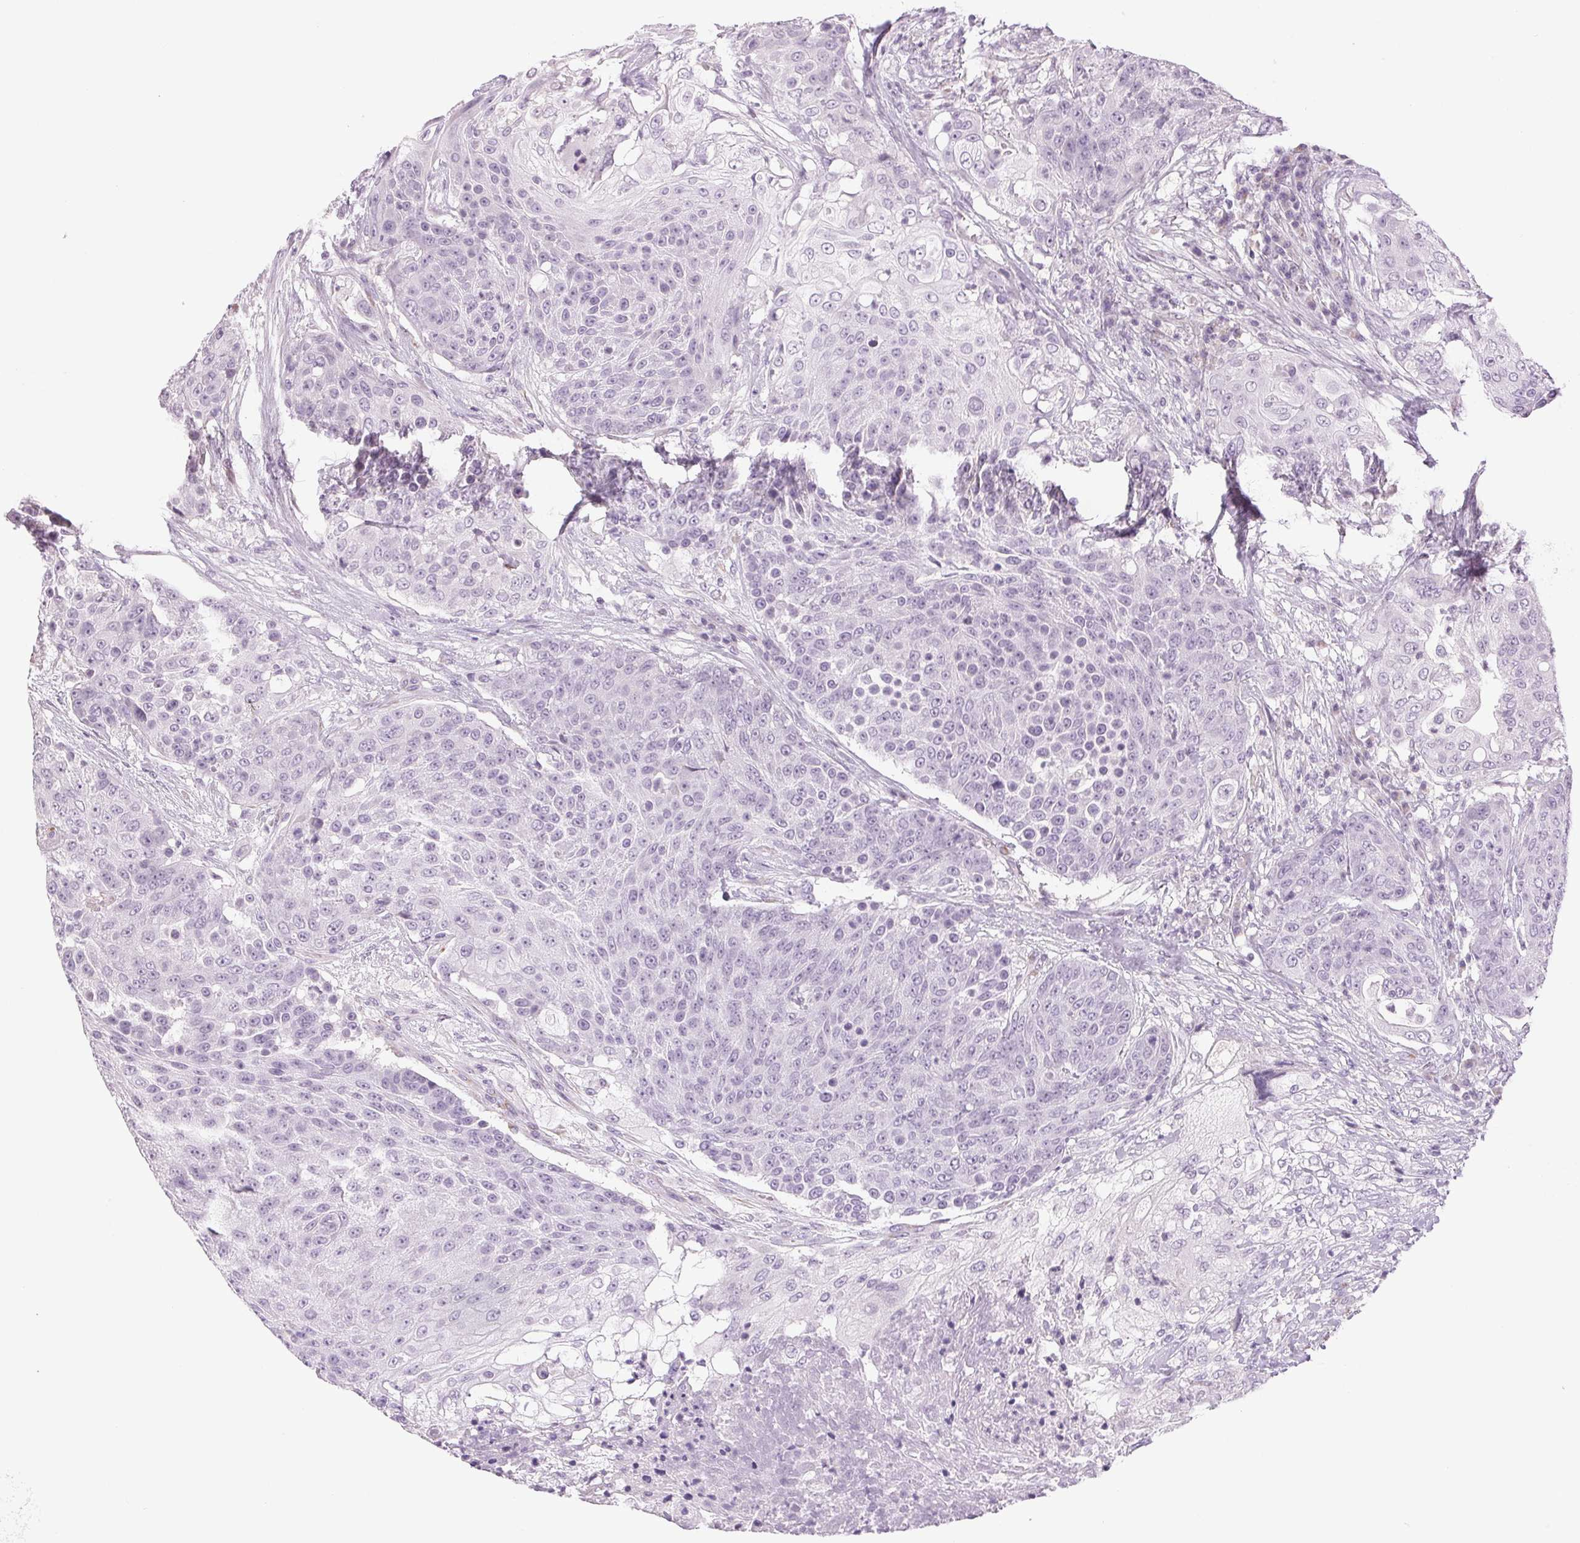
{"staining": {"intensity": "negative", "quantity": "none", "location": "none"}, "tissue": "urothelial cancer", "cell_type": "Tumor cells", "image_type": "cancer", "snomed": [{"axis": "morphology", "description": "Urothelial carcinoma, High grade"}, {"axis": "topography", "description": "Urinary bladder"}], "caption": "This is an immunohistochemistry image of human high-grade urothelial carcinoma. There is no positivity in tumor cells.", "gene": "DNAJC6", "patient": {"sex": "female", "age": 63}}